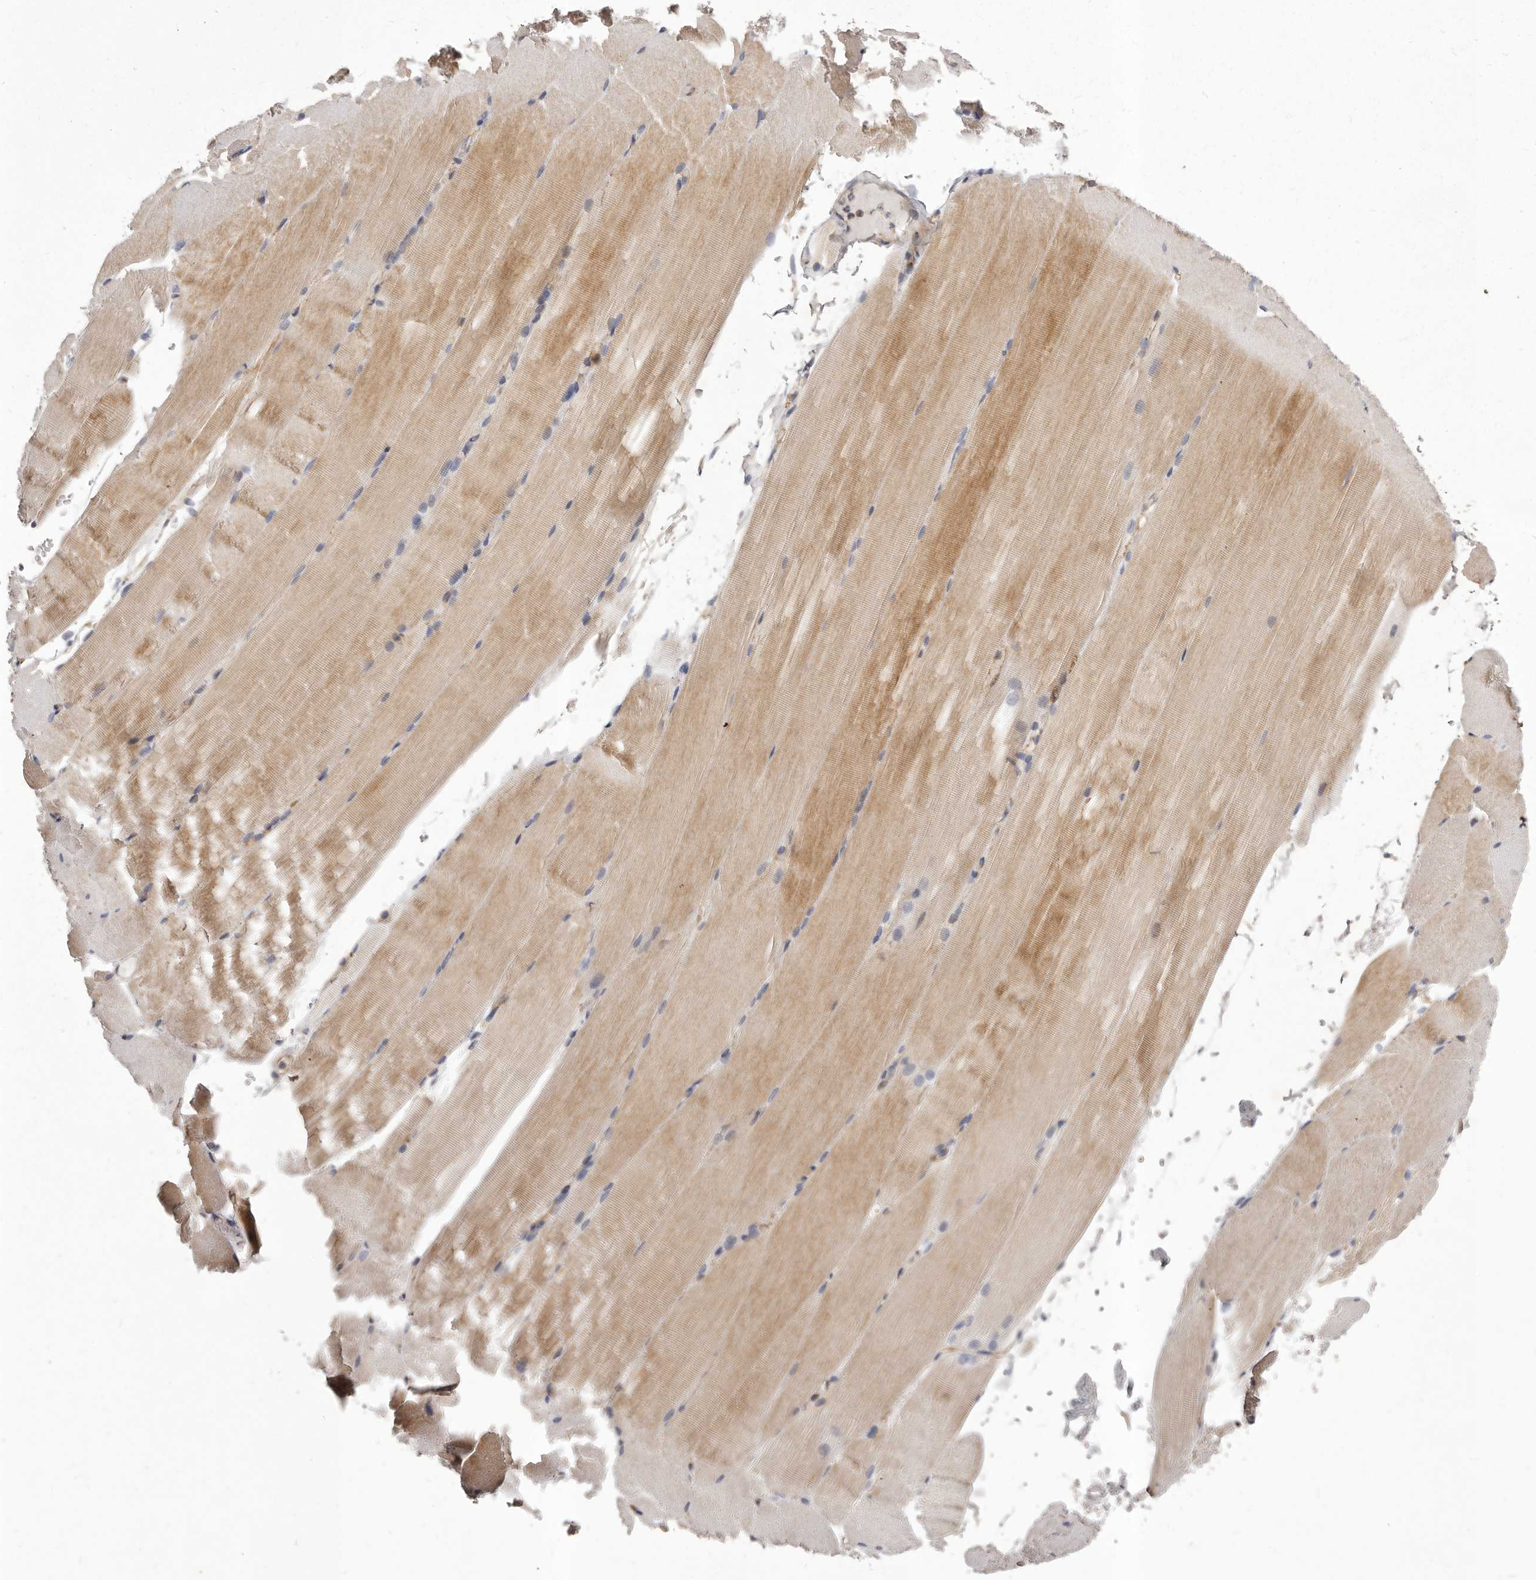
{"staining": {"intensity": "moderate", "quantity": "25%-75%", "location": "cytoplasmic/membranous"}, "tissue": "skeletal muscle", "cell_type": "Myocytes", "image_type": "normal", "snomed": [{"axis": "morphology", "description": "Normal tissue, NOS"}, {"axis": "topography", "description": "Skeletal muscle"}, {"axis": "topography", "description": "Parathyroid gland"}], "caption": "Moderate cytoplasmic/membranous protein staining is present in approximately 25%-75% of myocytes in skeletal muscle.", "gene": "ALPK1", "patient": {"sex": "female", "age": 37}}